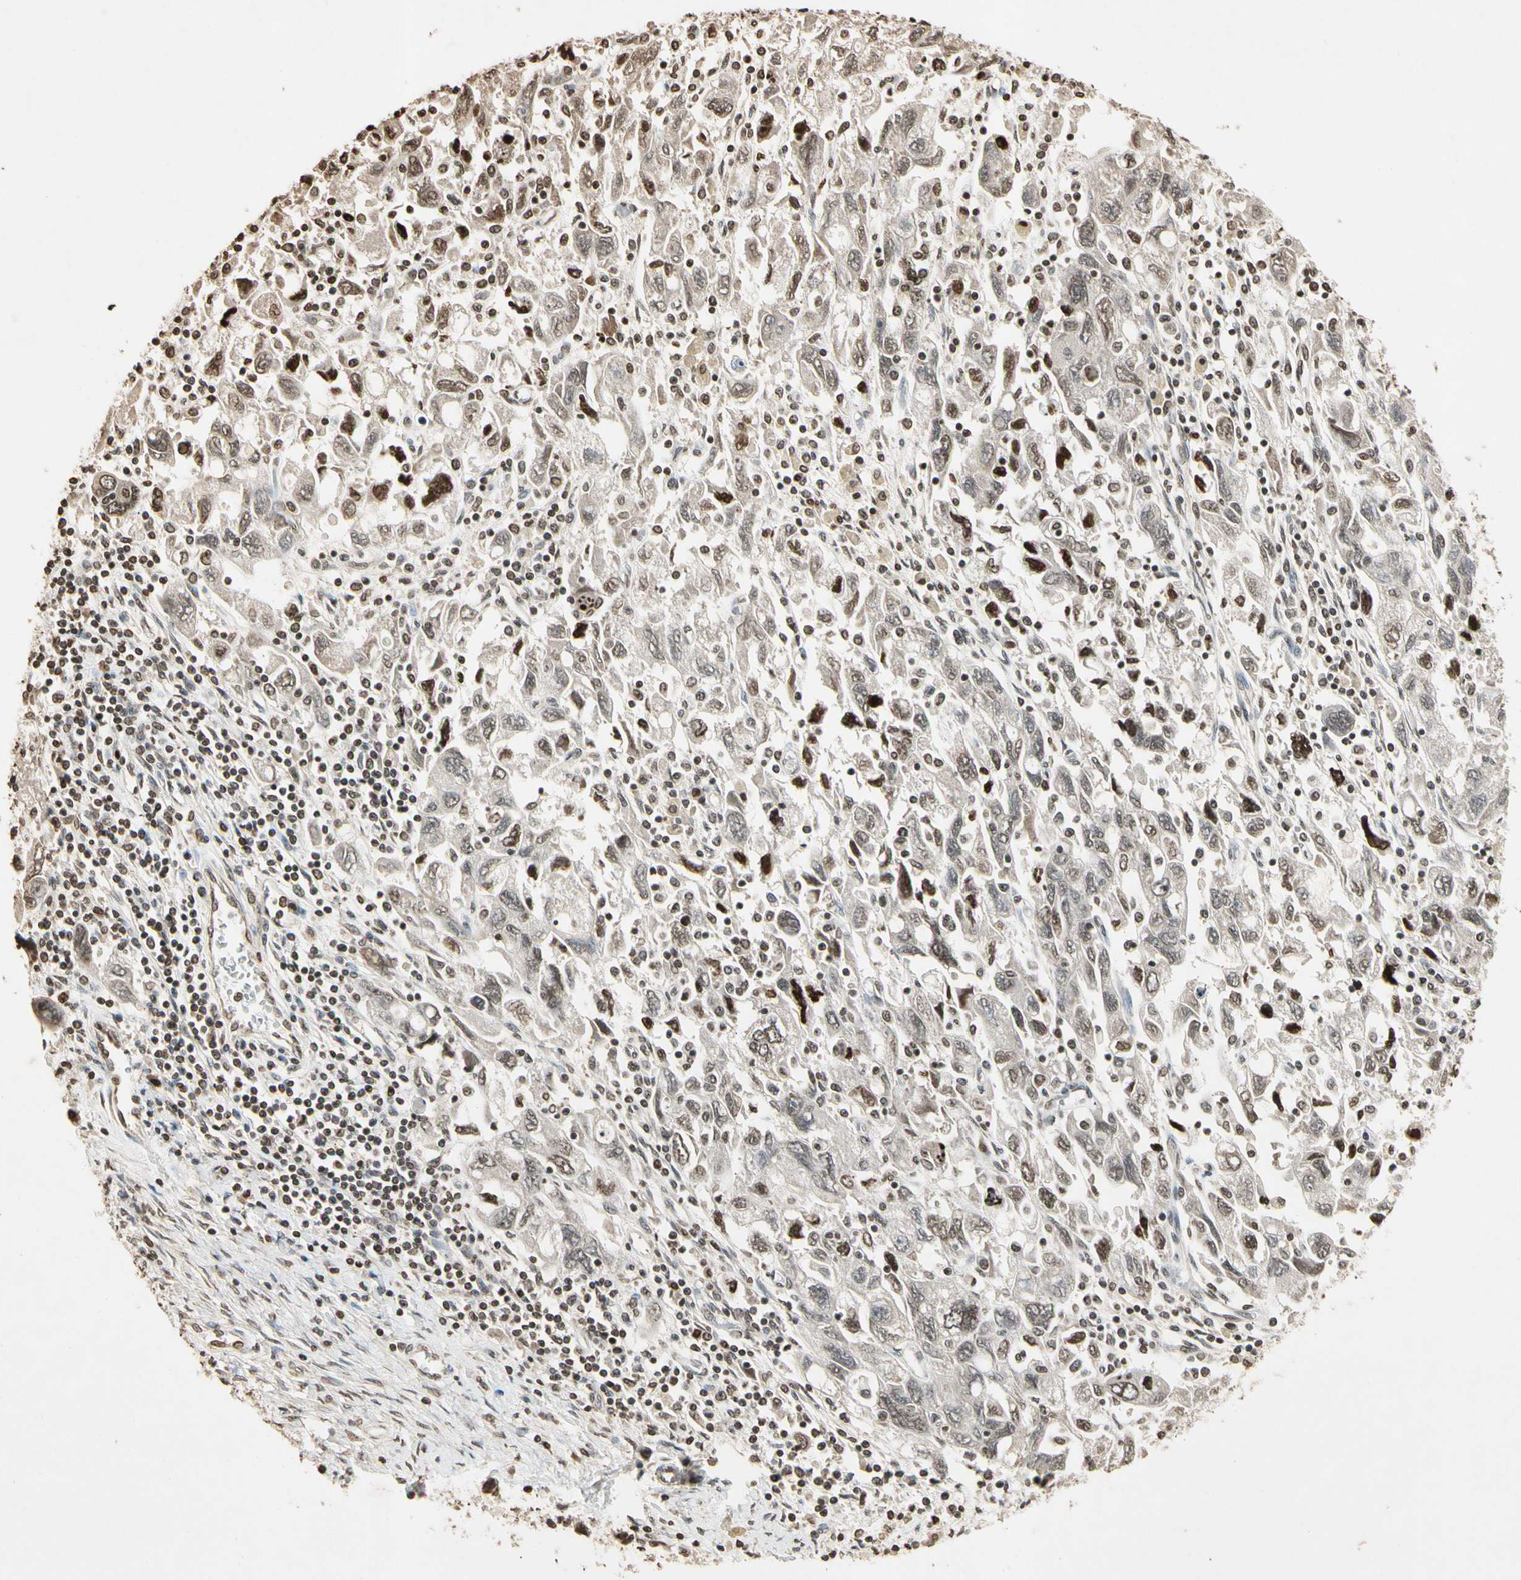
{"staining": {"intensity": "weak", "quantity": "25%-75%", "location": "cytoplasmic/membranous,nuclear"}, "tissue": "ovarian cancer", "cell_type": "Tumor cells", "image_type": "cancer", "snomed": [{"axis": "morphology", "description": "Carcinoma, NOS"}, {"axis": "morphology", "description": "Cystadenocarcinoma, serous, NOS"}, {"axis": "topography", "description": "Ovary"}], "caption": "A brown stain shows weak cytoplasmic/membranous and nuclear positivity of a protein in human ovarian cancer tumor cells.", "gene": "TOP1", "patient": {"sex": "female", "age": 69}}